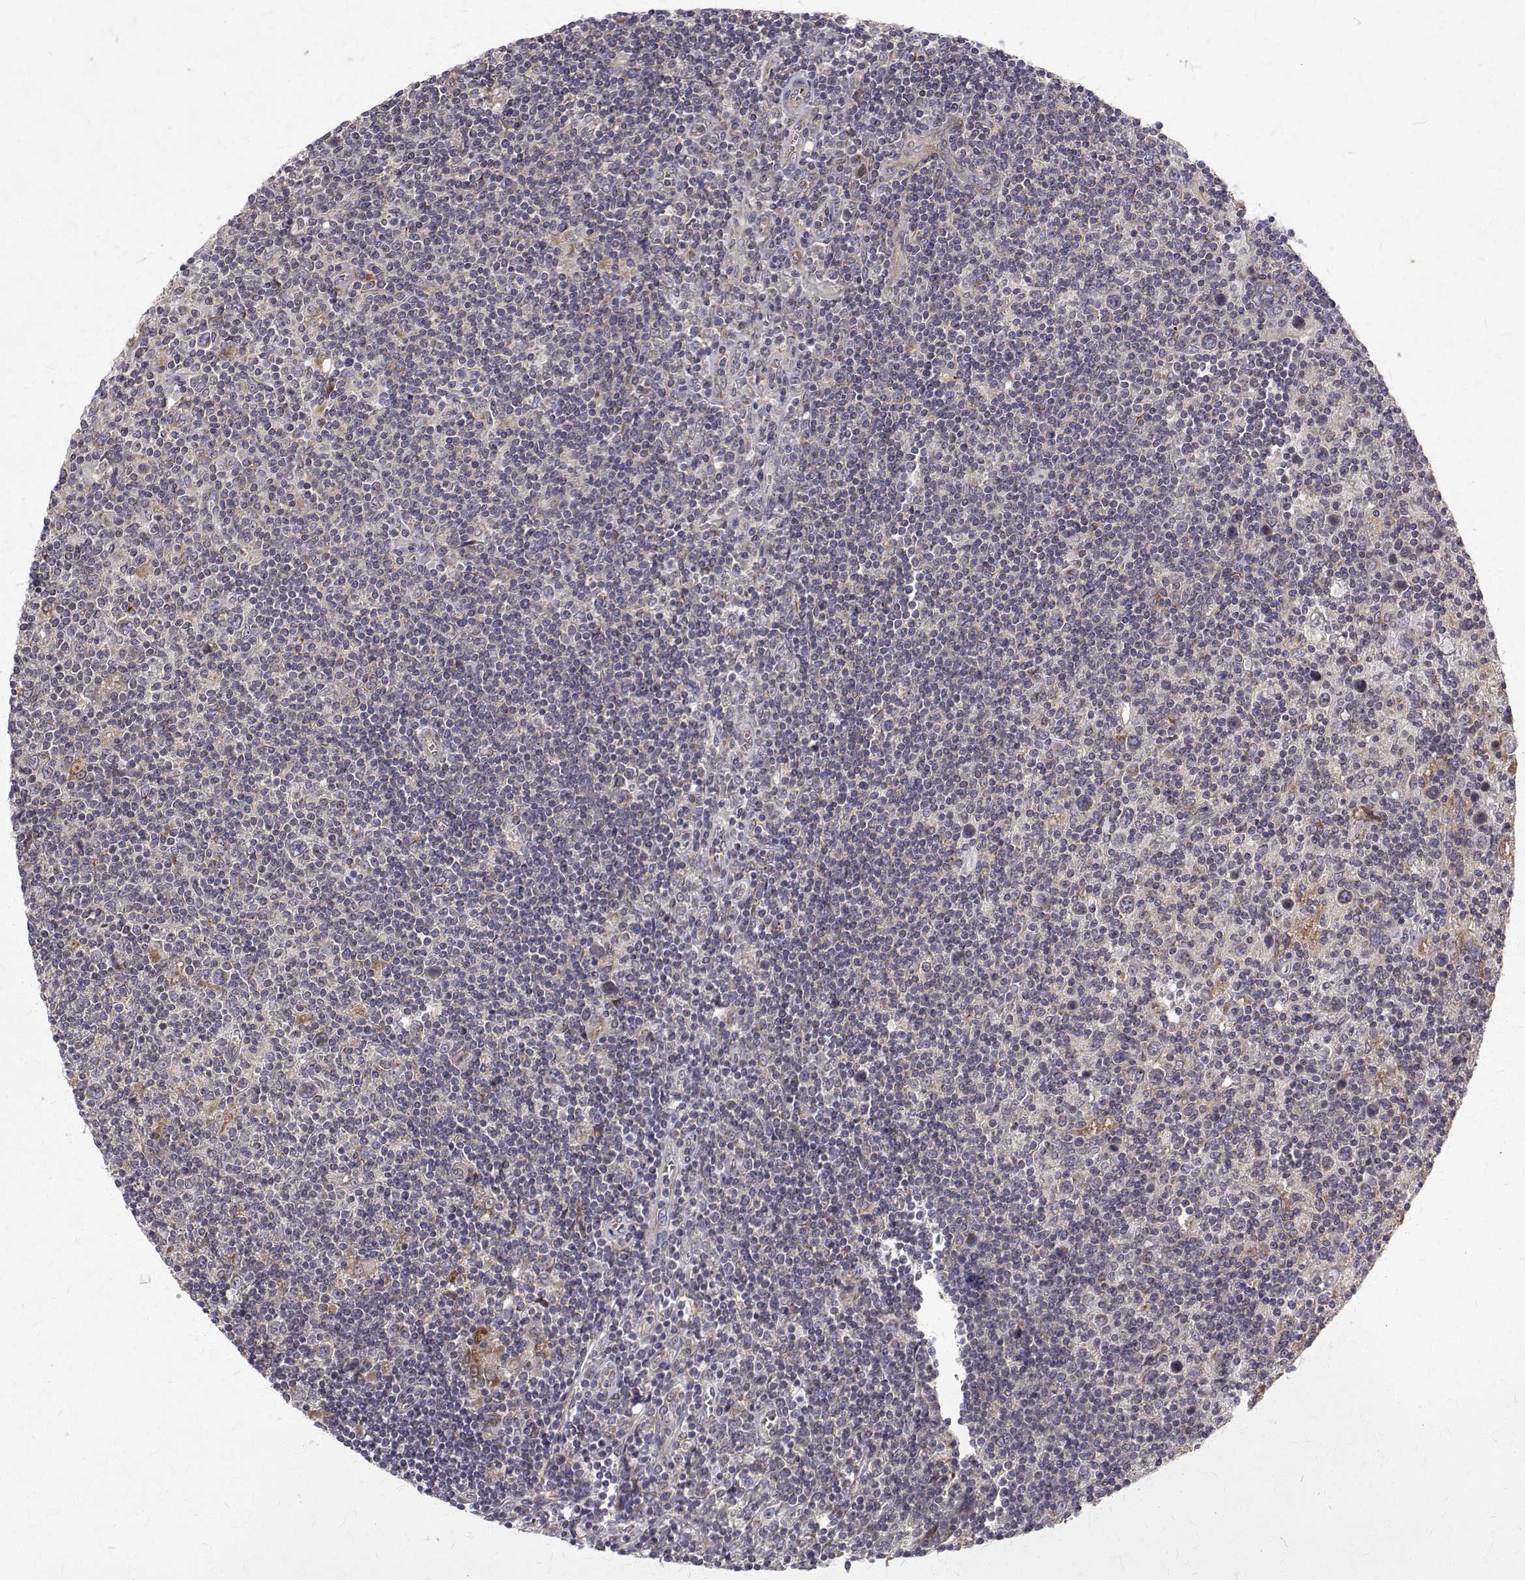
{"staining": {"intensity": "moderate", "quantity": "<25%", "location": "cytoplasmic/membranous"}, "tissue": "lymphoma", "cell_type": "Tumor cells", "image_type": "cancer", "snomed": [{"axis": "morphology", "description": "Hodgkin's disease, NOS"}, {"axis": "topography", "description": "Lymph node"}], "caption": "A high-resolution histopathology image shows immunohistochemistry staining of lymphoma, which reveals moderate cytoplasmic/membranous positivity in approximately <25% of tumor cells.", "gene": "ARFGAP1", "patient": {"sex": "male", "age": 40}}